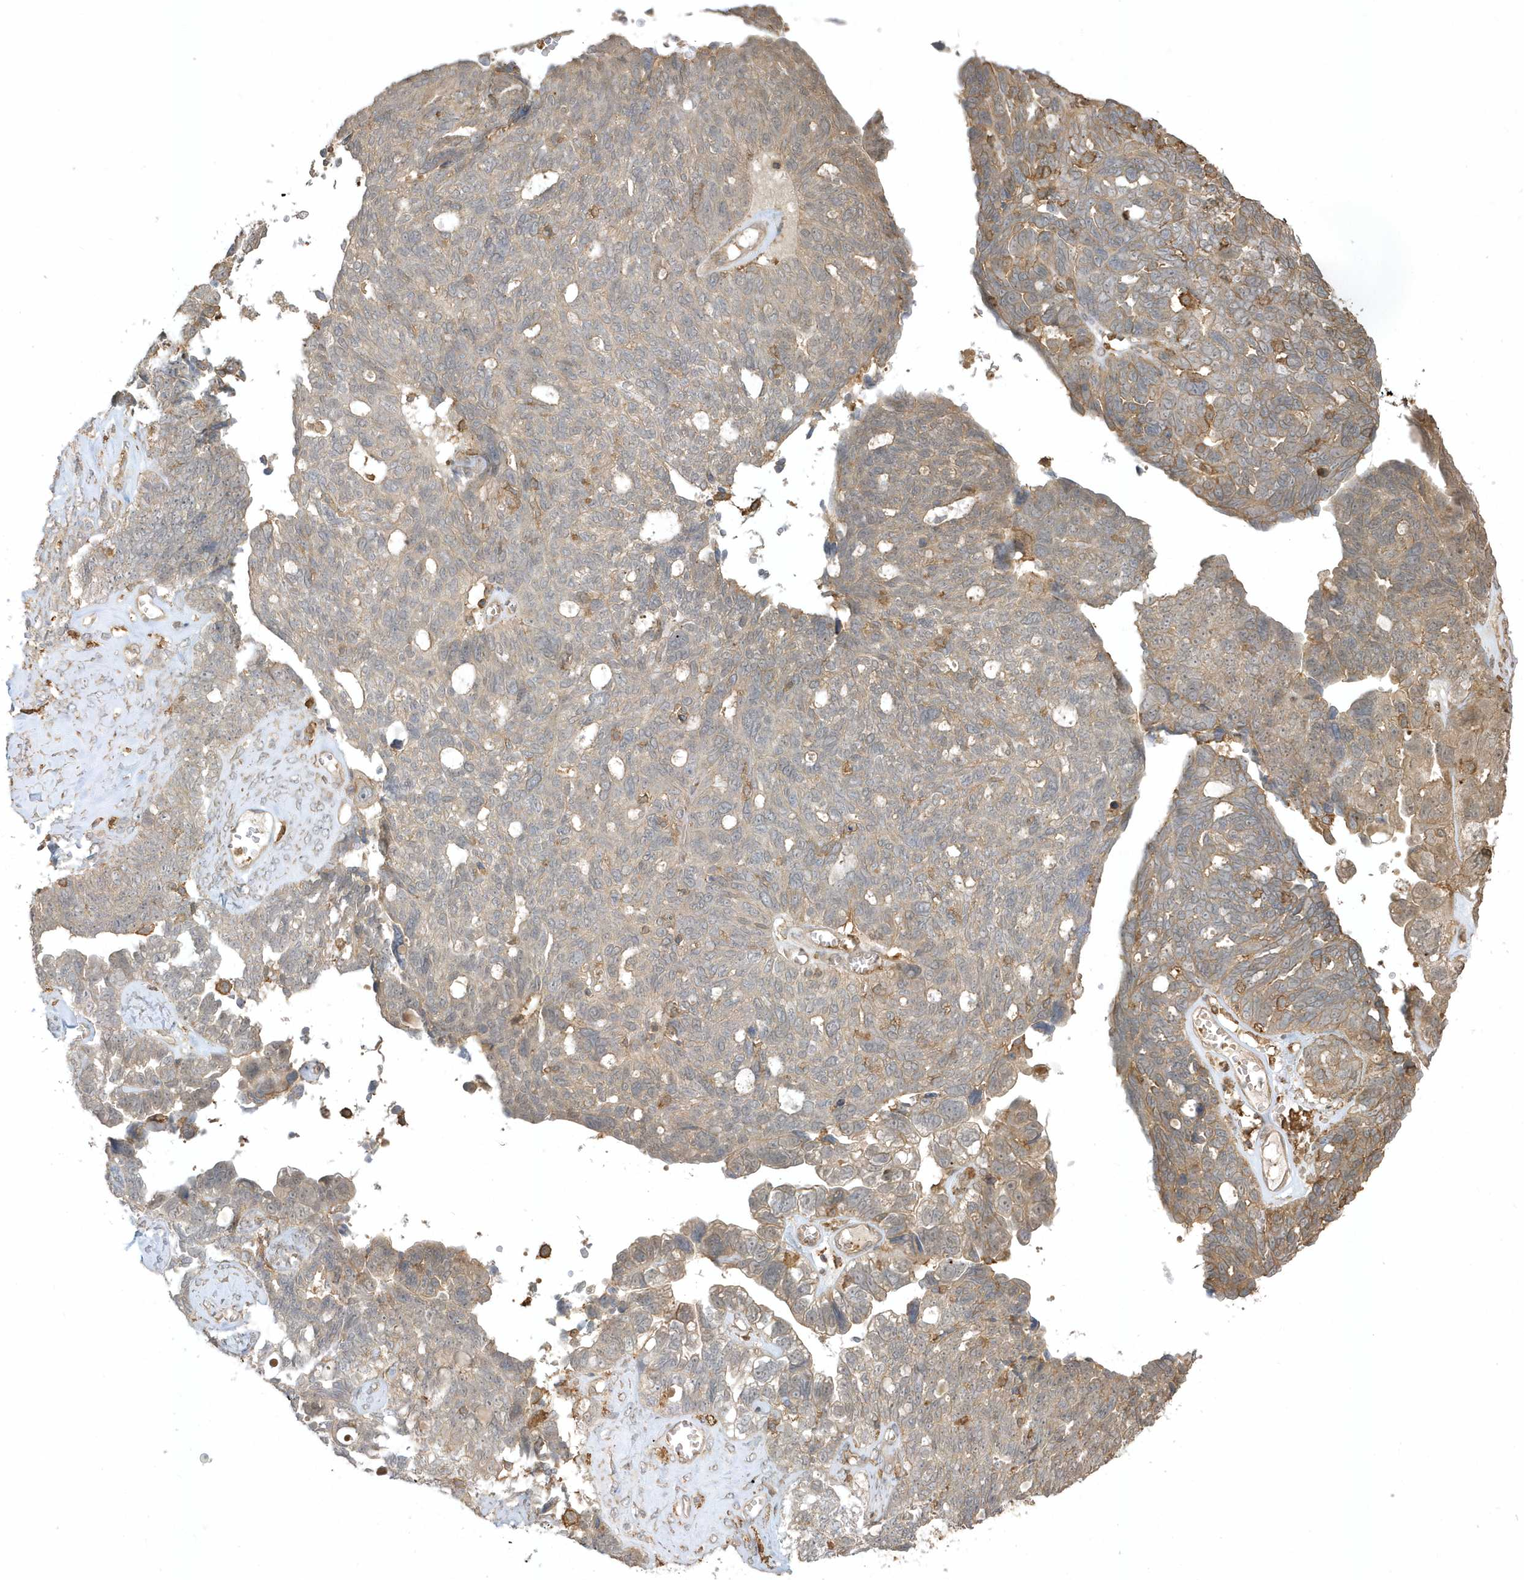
{"staining": {"intensity": "weak", "quantity": "25%-75%", "location": "cytoplasmic/membranous"}, "tissue": "ovarian cancer", "cell_type": "Tumor cells", "image_type": "cancer", "snomed": [{"axis": "morphology", "description": "Cystadenocarcinoma, serous, NOS"}, {"axis": "topography", "description": "Ovary"}], "caption": "Protein staining of ovarian cancer (serous cystadenocarcinoma) tissue exhibits weak cytoplasmic/membranous expression in about 25%-75% of tumor cells.", "gene": "ZBTB8A", "patient": {"sex": "female", "age": 79}}